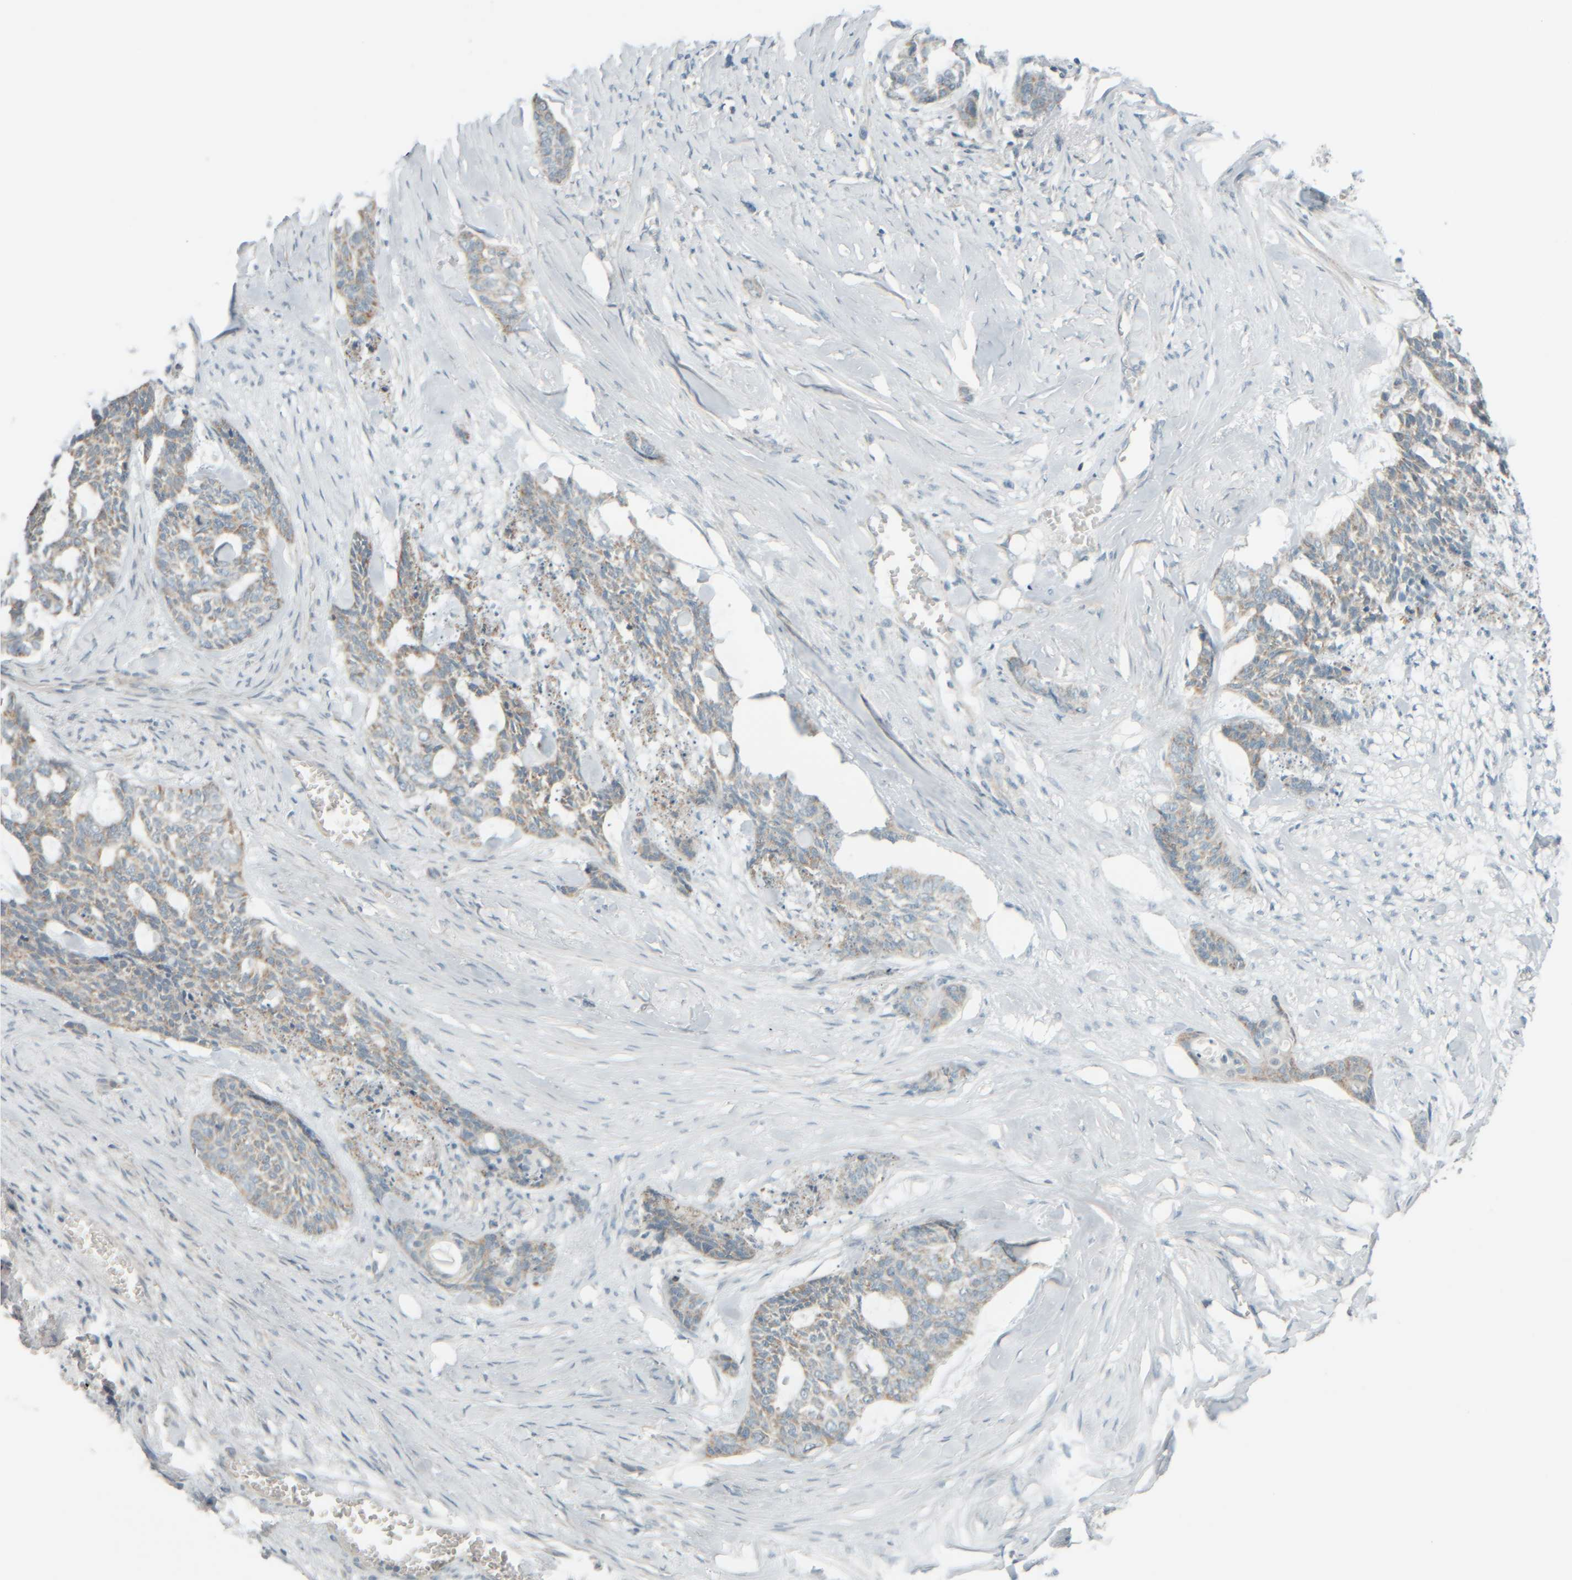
{"staining": {"intensity": "weak", "quantity": "<25%", "location": "cytoplasmic/membranous"}, "tissue": "skin cancer", "cell_type": "Tumor cells", "image_type": "cancer", "snomed": [{"axis": "morphology", "description": "Basal cell carcinoma"}, {"axis": "topography", "description": "Skin"}], "caption": "High power microscopy micrograph of an immunohistochemistry photomicrograph of skin cancer, revealing no significant expression in tumor cells.", "gene": "PTGES3L-AARSD1", "patient": {"sex": "female", "age": 64}}